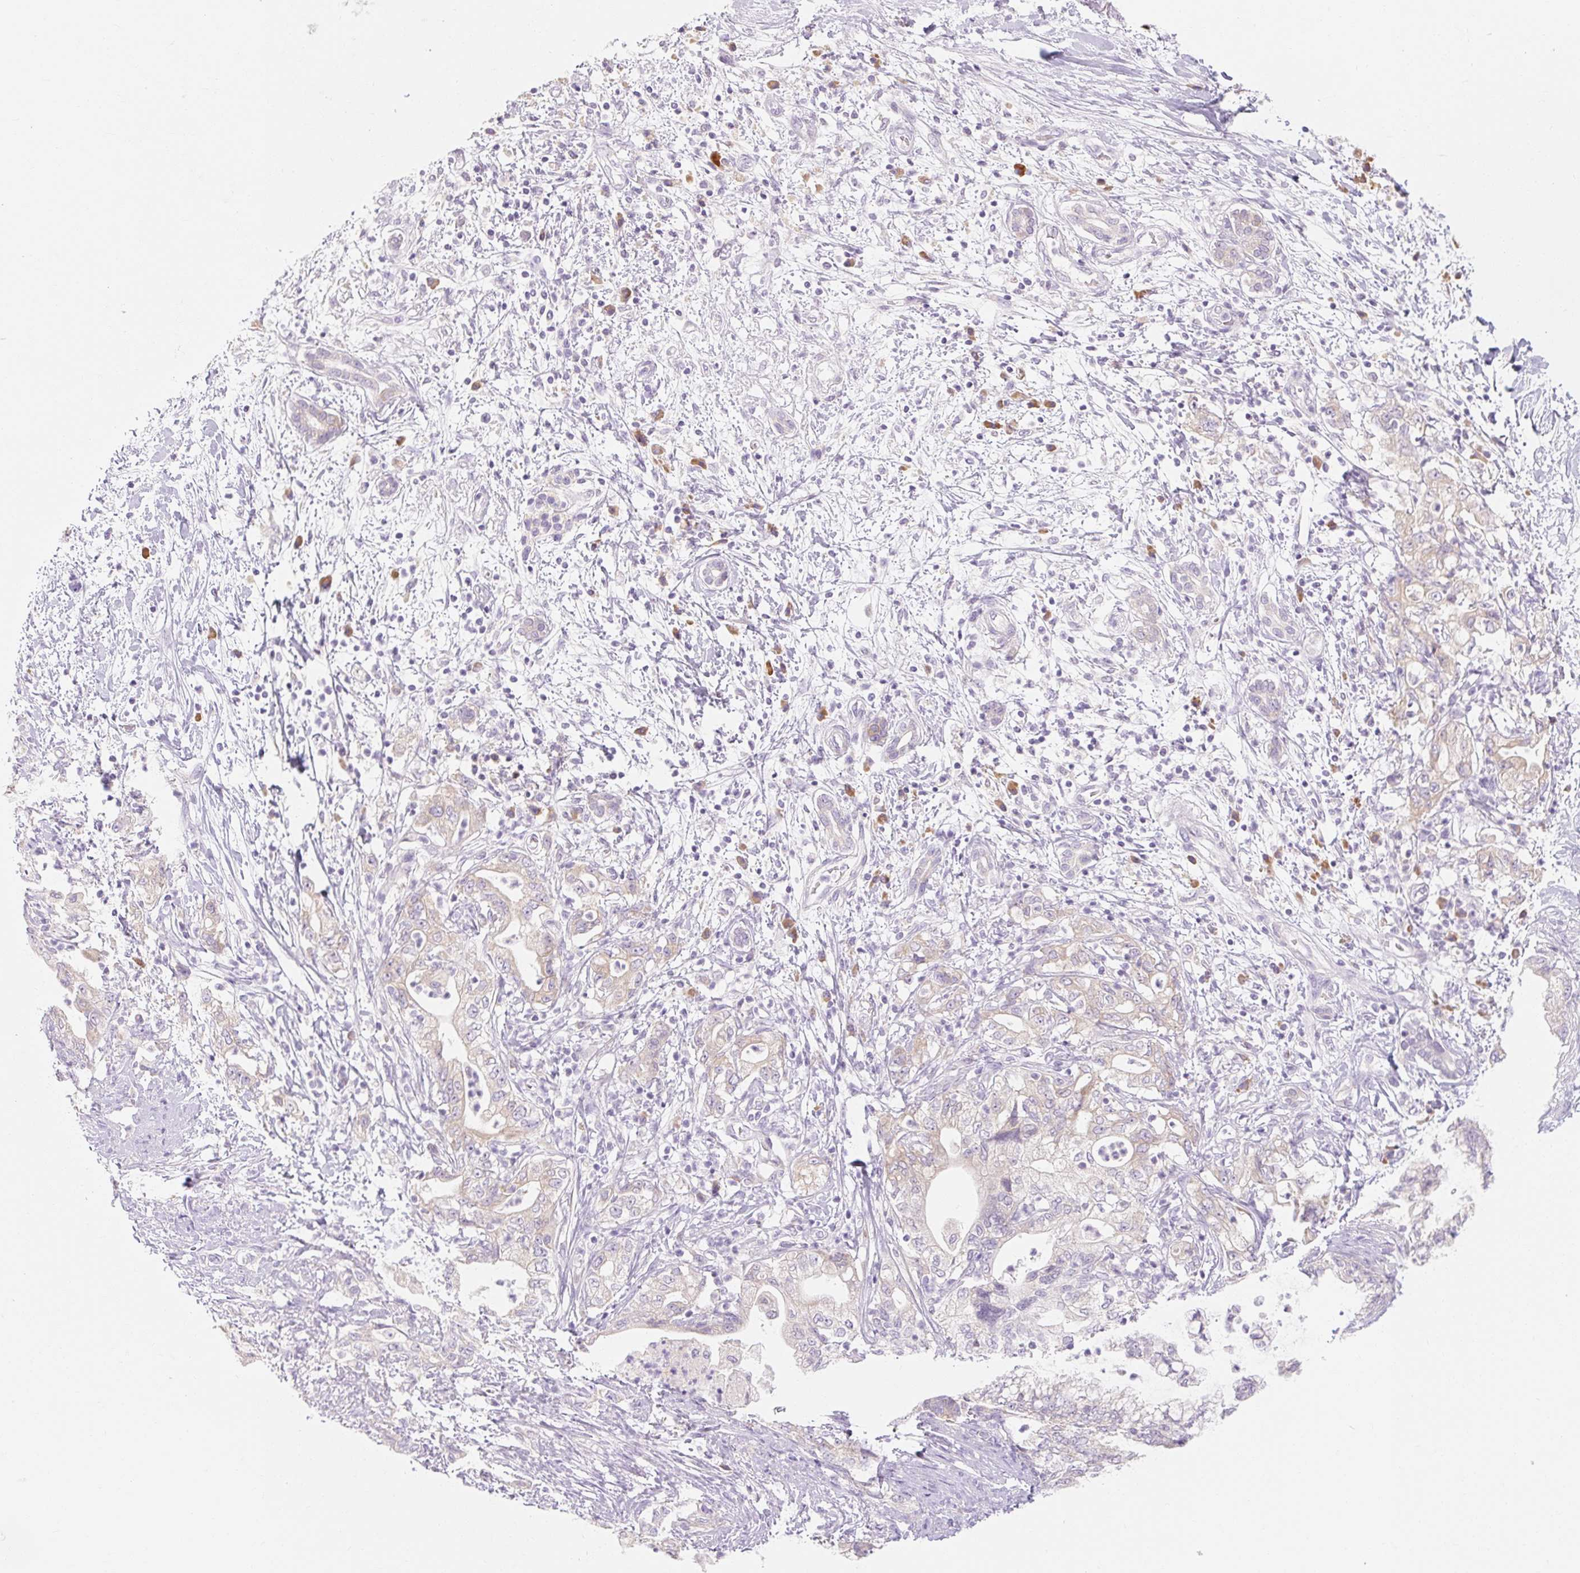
{"staining": {"intensity": "weak", "quantity": ">75%", "location": "cytoplasmic/membranous"}, "tissue": "pancreatic cancer", "cell_type": "Tumor cells", "image_type": "cancer", "snomed": [{"axis": "morphology", "description": "Adenocarcinoma, NOS"}, {"axis": "topography", "description": "Pancreas"}], "caption": "Protein staining of pancreatic adenocarcinoma tissue demonstrates weak cytoplasmic/membranous expression in about >75% of tumor cells.", "gene": "MYO1D", "patient": {"sex": "female", "age": 73}}